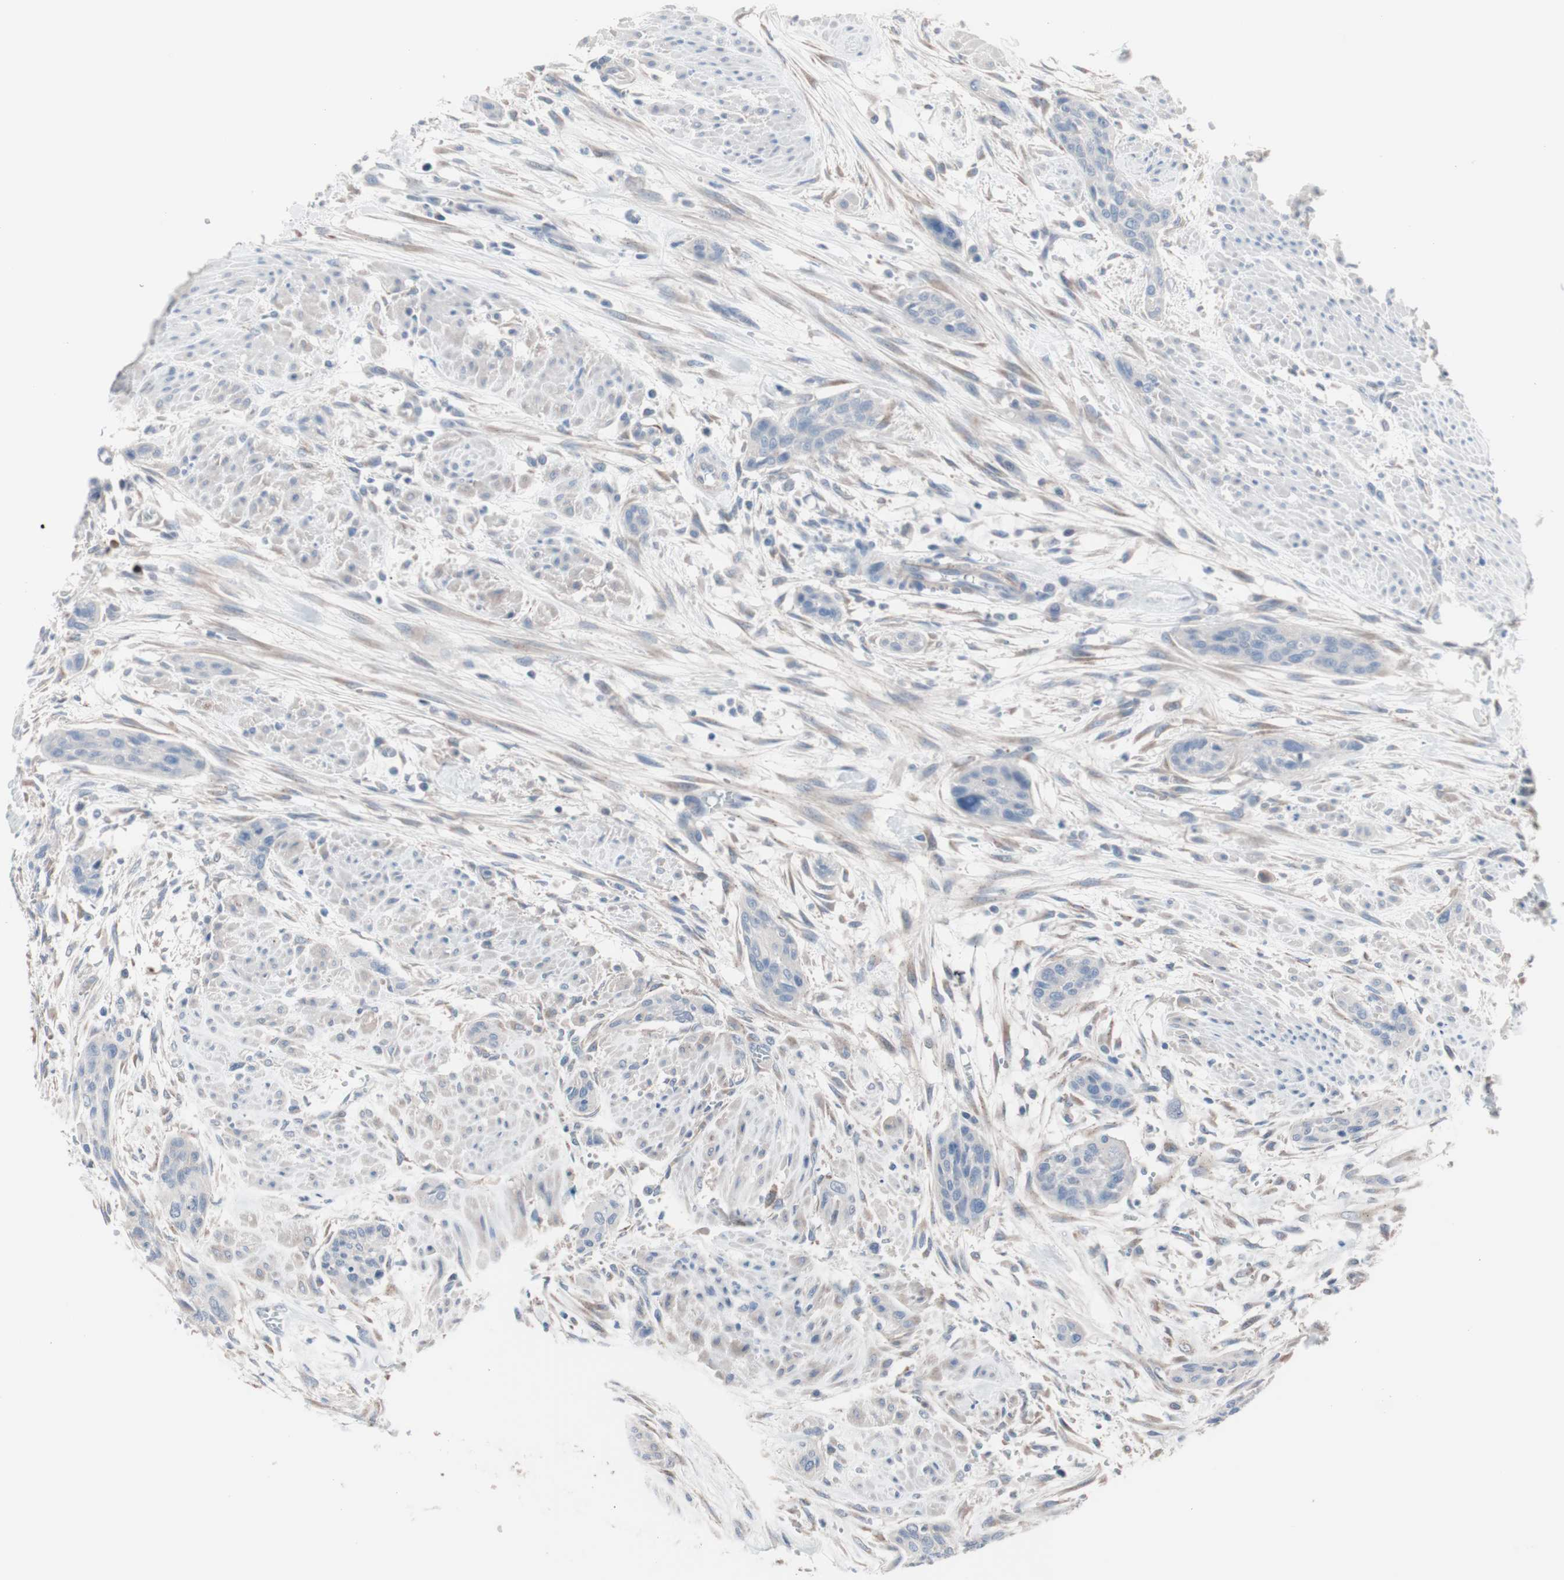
{"staining": {"intensity": "negative", "quantity": "none", "location": "none"}, "tissue": "urothelial cancer", "cell_type": "Tumor cells", "image_type": "cancer", "snomed": [{"axis": "morphology", "description": "Urothelial carcinoma, High grade"}, {"axis": "topography", "description": "Urinary bladder"}], "caption": "DAB (3,3'-diaminobenzidine) immunohistochemical staining of high-grade urothelial carcinoma reveals no significant positivity in tumor cells.", "gene": "ULBP1", "patient": {"sex": "male", "age": 35}}